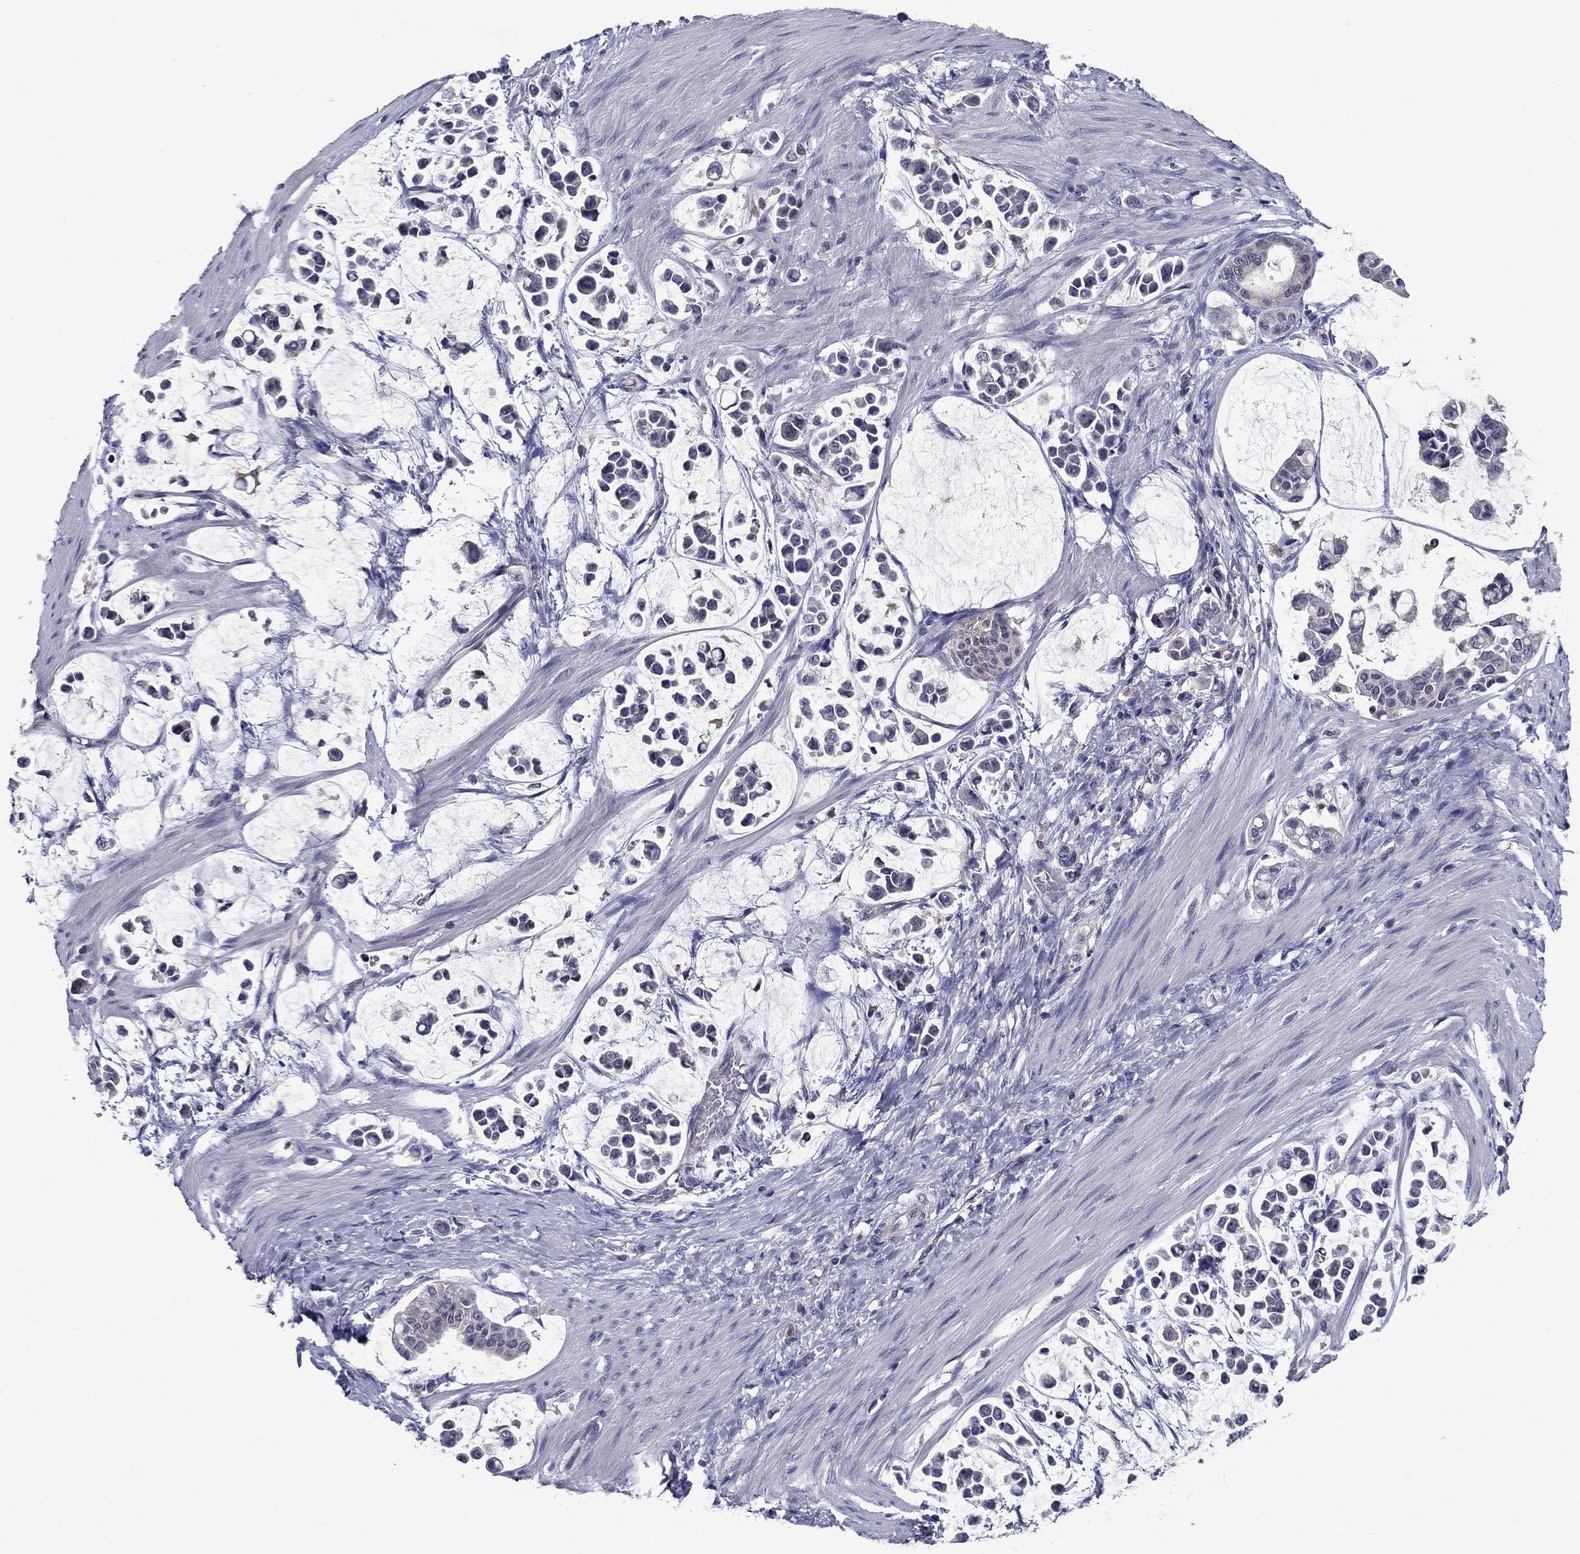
{"staining": {"intensity": "negative", "quantity": "none", "location": "none"}, "tissue": "stomach cancer", "cell_type": "Tumor cells", "image_type": "cancer", "snomed": [{"axis": "morphology", "description": "Adenocarcinoma, NOS"}, {"axis": "topography", "description": "Stomach"}], "caption": "High power microscopy image of an immunohistochemistry (IHC) photomicrograph of stomach adenocarcinoma, revealing no significant expression in tumor cells. (Stains: DAB IHC with hematoxylin counter stain, Microscopy: brightfield microscopy at high magnification).", "gene": "GLTP", "patient": {"sex": "male", "age": 82}}